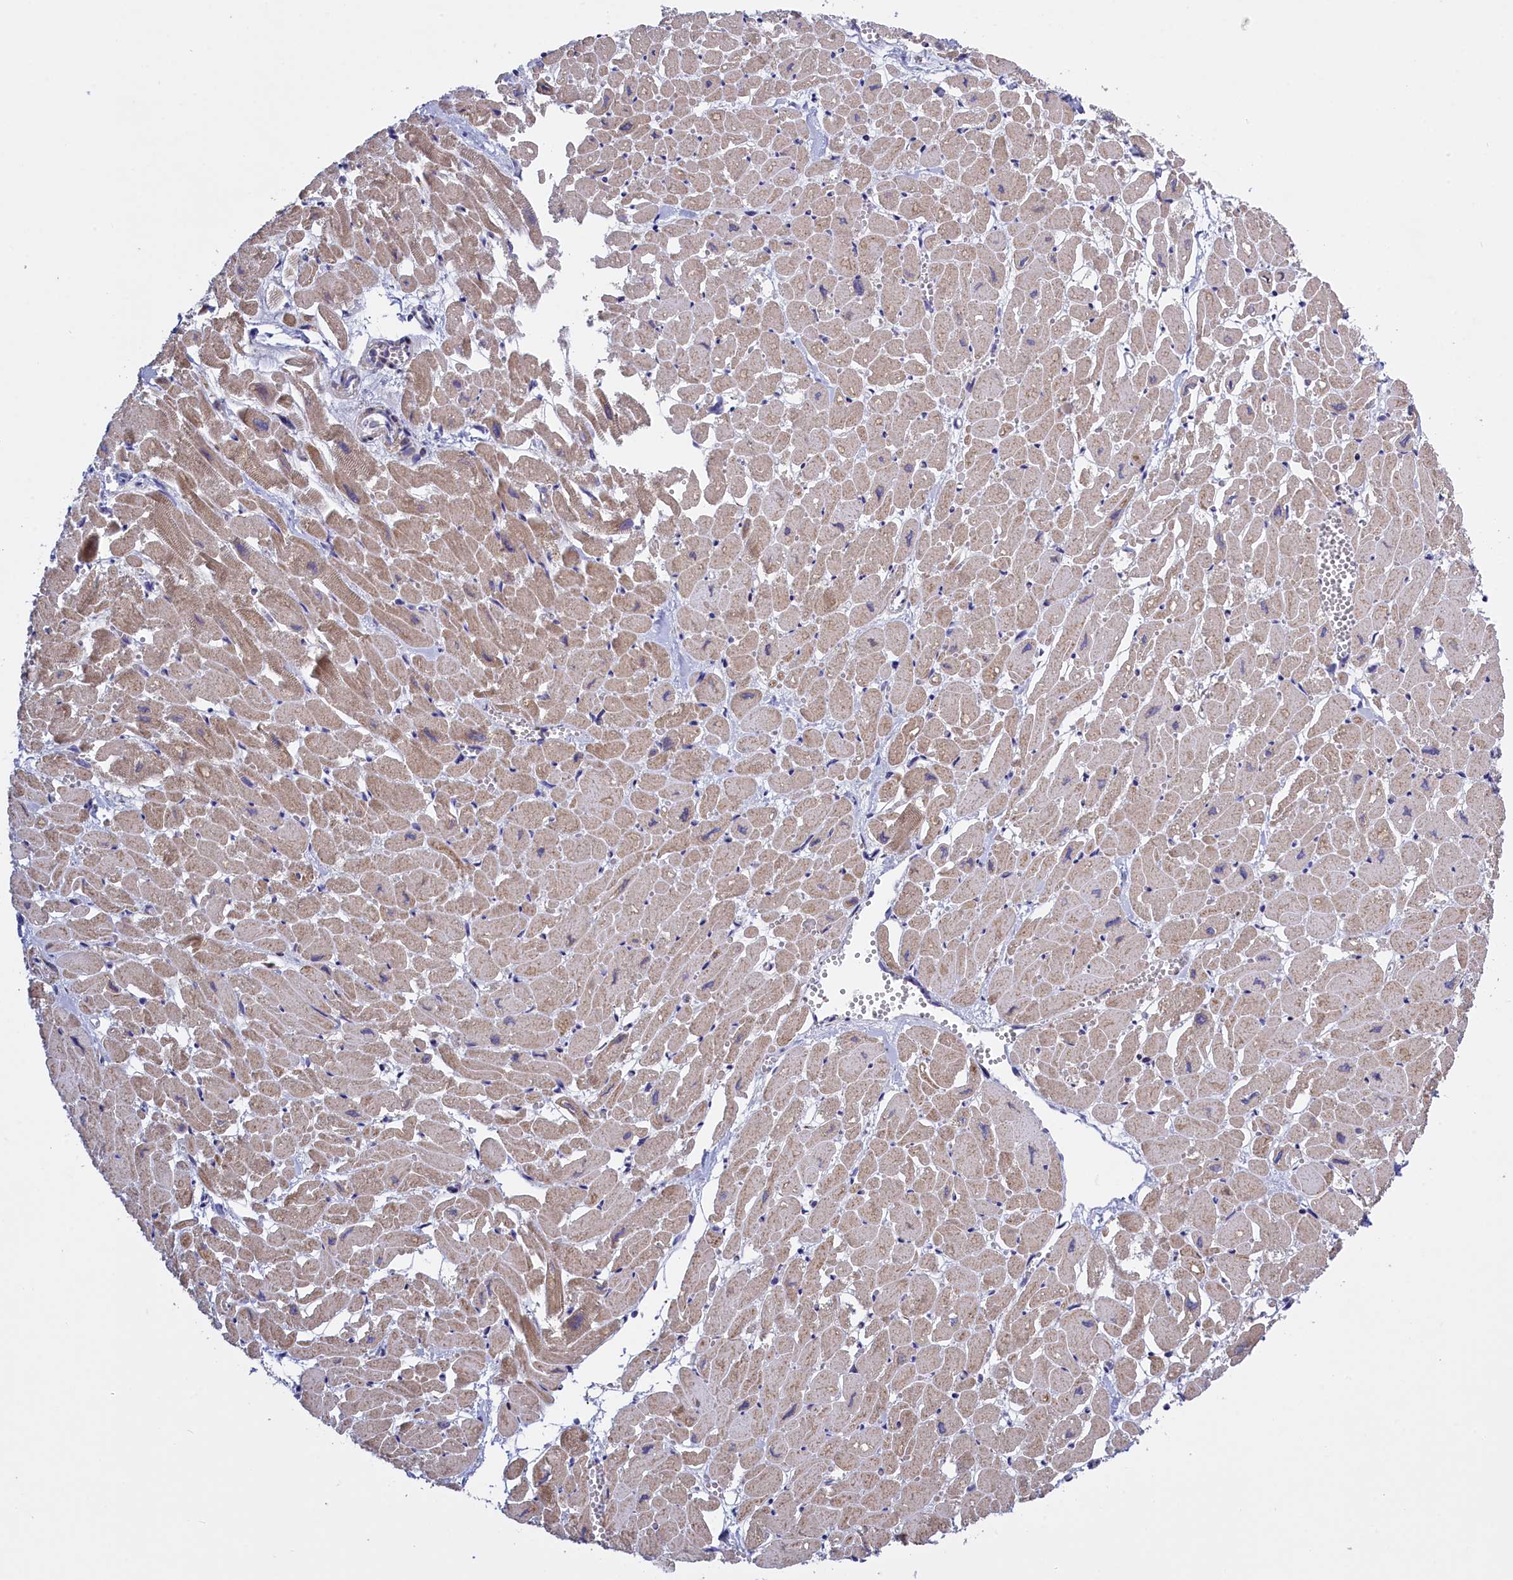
{"staining": {"intensity": "moderate", "quantity": ">75%", "location": "cytoplasmic/membranous"}, "tissue": "heart muscle", "cell_type": "Cardiomyocytes", "image_type": "normal", "snomed": [{"axis": "morphology", "description": "Normal tissue, NOS"}, {"axis": "topography", "description": "Heart"}], "caption": "The immunohistochemical stain labels moderate cytoplasmic/membranous positivity in cardiomyocytes of normal heart muscle. The staining was performed using DAB, with brown indicating positive protein expression. Nuclei are stained blue with hematoxylin.", "gene": "IFT122", "patient": {"sex": "male", "age": 54}}